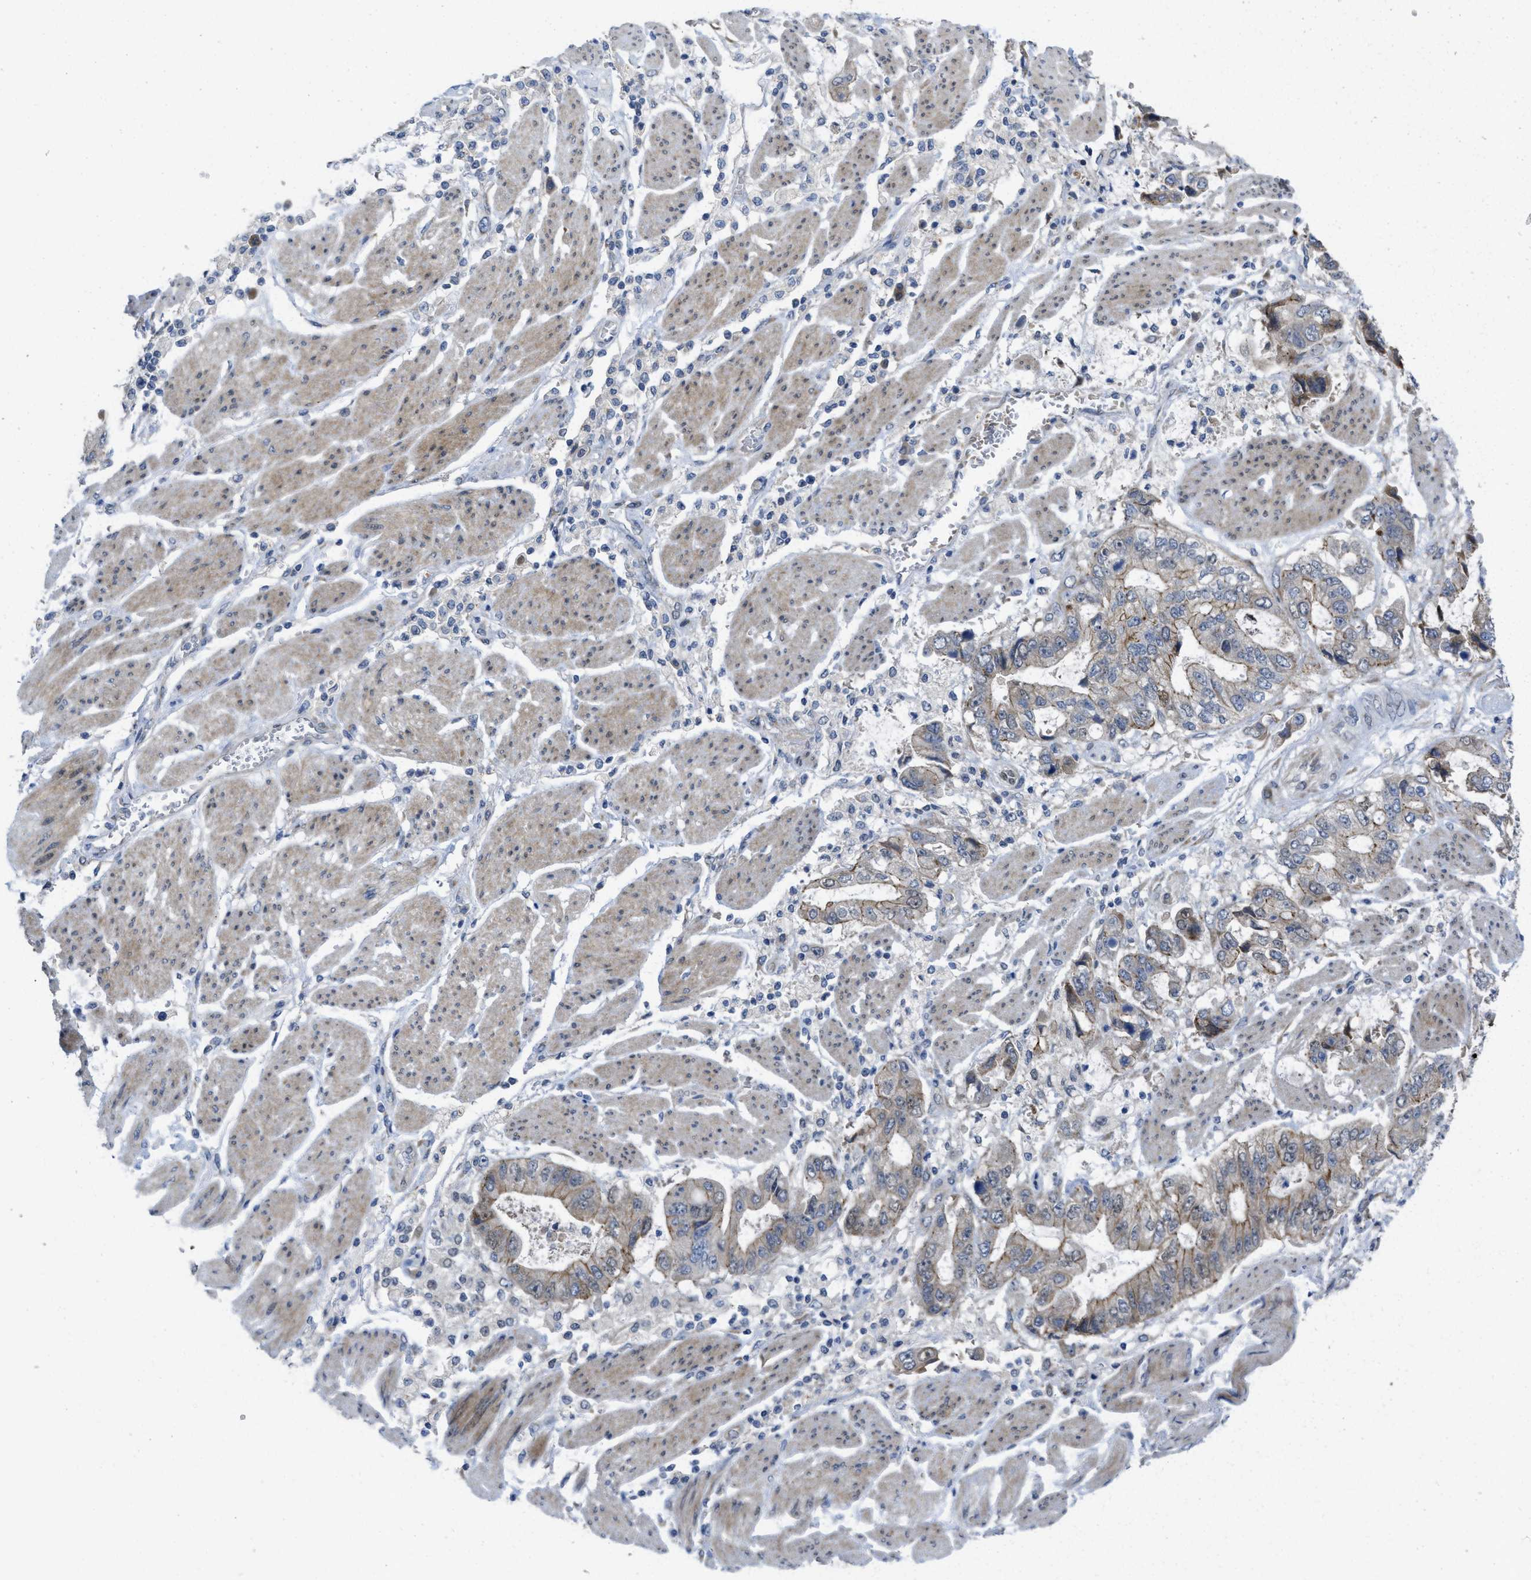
{"staining": {"intensity": "weak", "quantity": "<25%", "location": "cytoplasmic/membranous"}, "tissue": "stomach cancer", "cell_type": "Tumor cells", "image_type": "cancer", "snomed": [{"axis": "morphology", "description": "Normal tissue, NOS"}, {"axis": "morphology", "description": "Adenocarcinoma, NOS"}, {"axis": "topography", "description": "Stomach"}], "caption": "Immunohistochemical staining of stomach cancer (adenocarcinoma) shows no significant staining in tumor cells. The staining was performed using DAB to visualize the protein expression in brown, while the nuclei were stained in blue with hematoxylin (Magnification: 20x).", "gene": "CDPF1", "patient": {"sex": "male", "age": 62}}